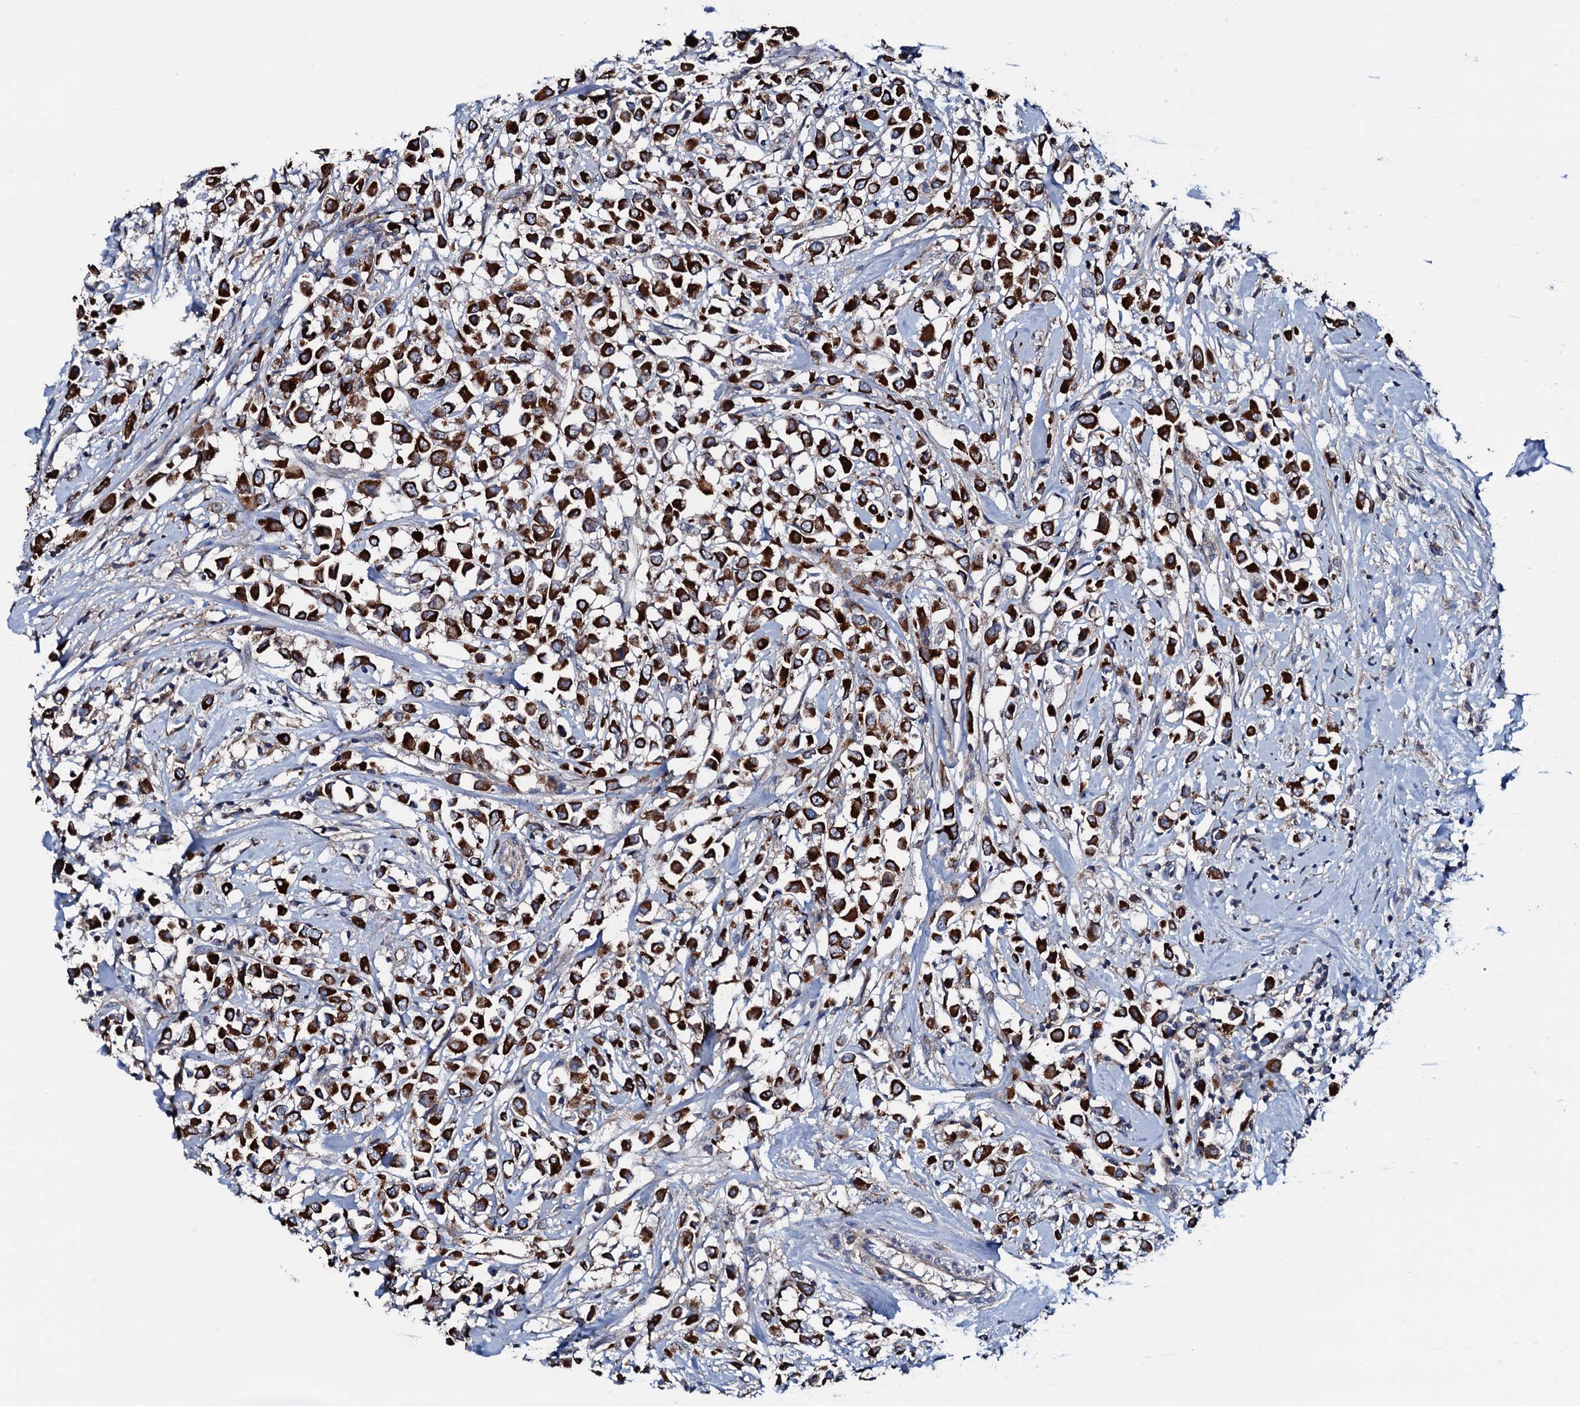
{"staining": {"intensity": "strong", "quantity": ">75%", "location": "cytoplasmic/membranous"}, "tissue": "breast cancer", "cell_type": "Tumor cells", "image_type": "cancer", "snomed": [{"axis": "morphology", "description": "Duct carcinoma"}, {"axis": "topography", "description": "Breast"}], "caption": "This micrograph shows immunohistochemistry staining of breast cancer (infiltrating ductal carcinoma), with high strong cytoplasmic/membranous positivity in about >75% of tumor cells.", "gene": "NEK1", "patient": {"sex": "female", "age": 87}}